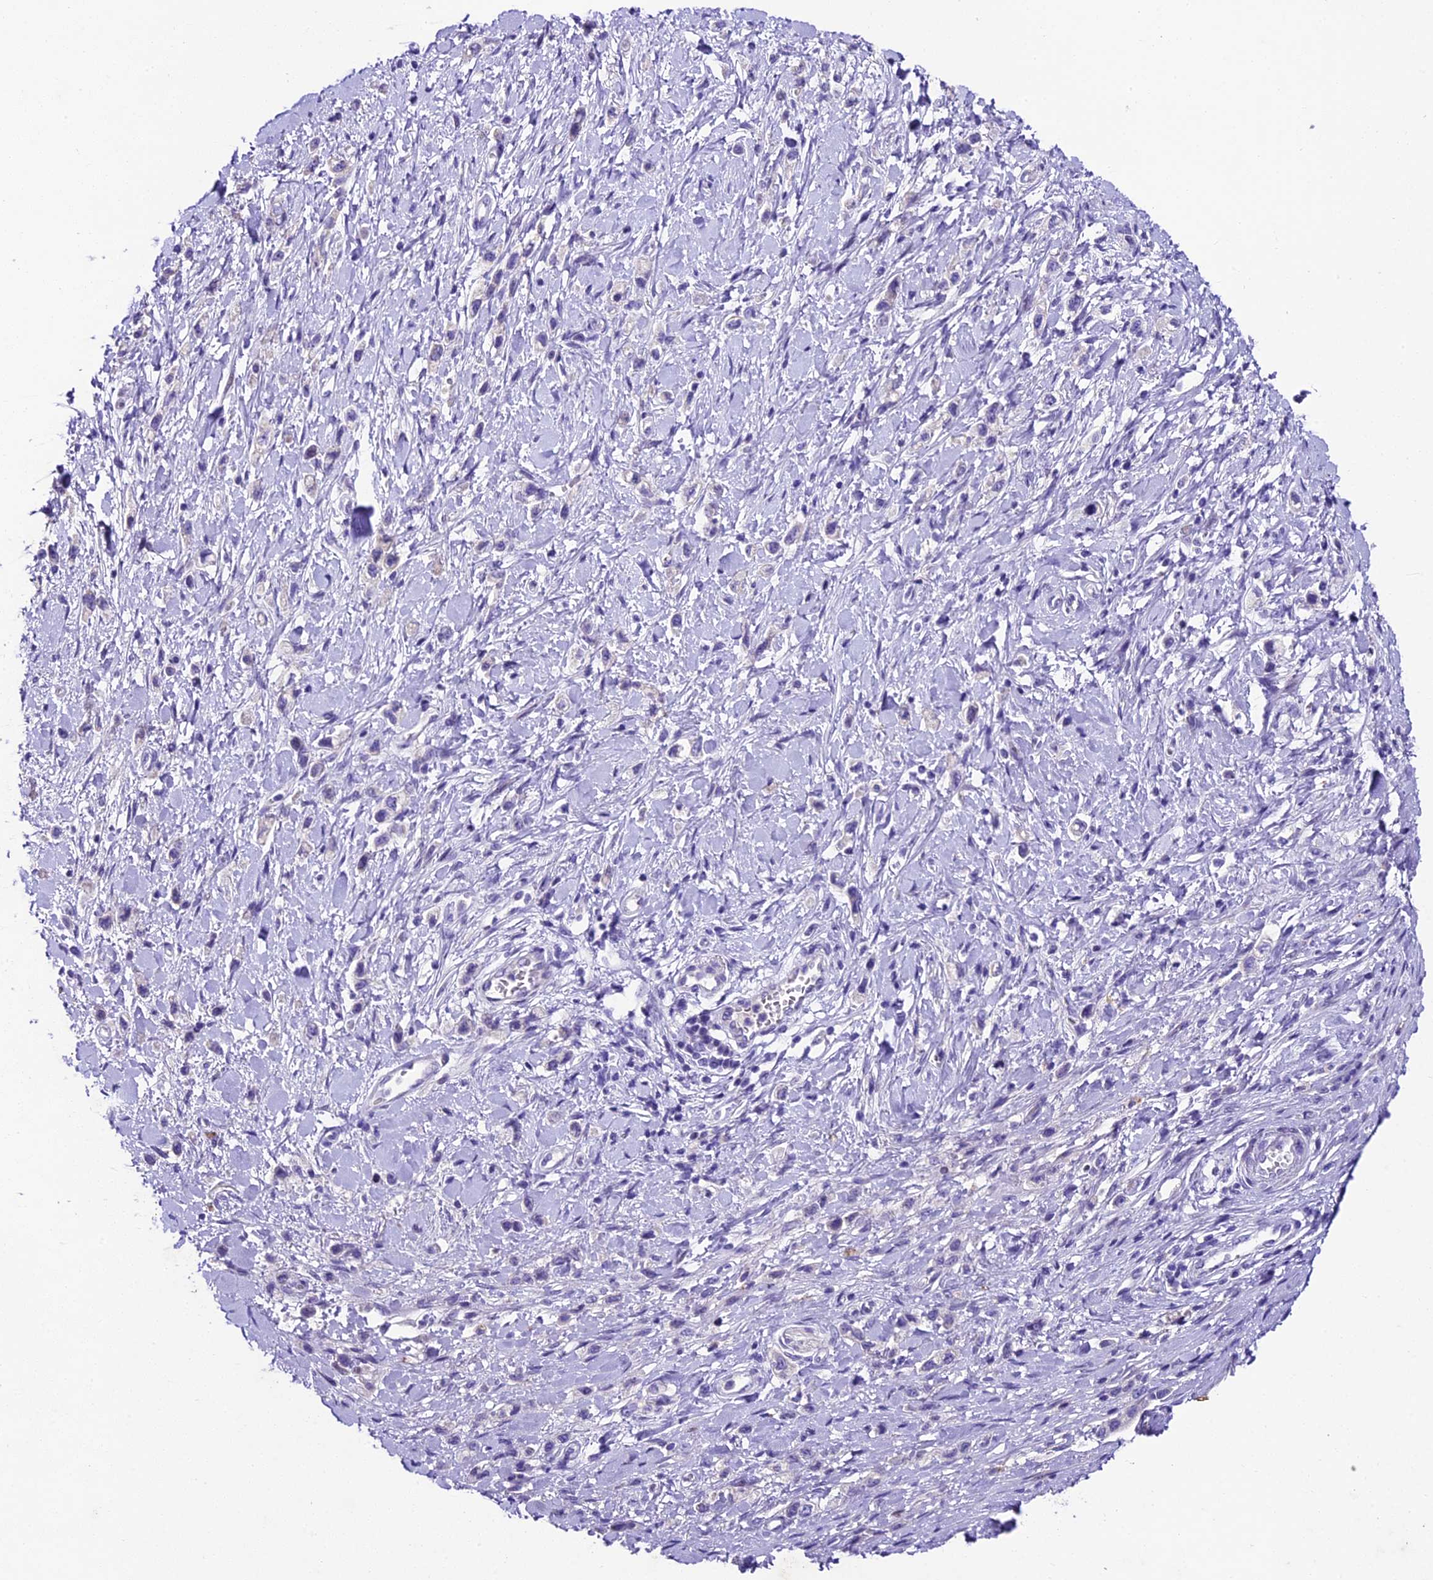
{"staining": {"intensity": "negative", "quantity": "none", "location": "none"}, "tissue": "stomach cancer", "cell_type": "Tumor cells", "image_type": "cancer", "snomed": [{"axis": "morphology", "description": "Adenocarcinoma, NOS"}, {"axis": "topography", "description": "Stomach"}], "caption": "There is no significant expression in tumor cells of stomach adenocarcinoma. Nuclei are stained in blue.", "gene": "IFT140", "patient": {"sex": "female", "age": 65}}